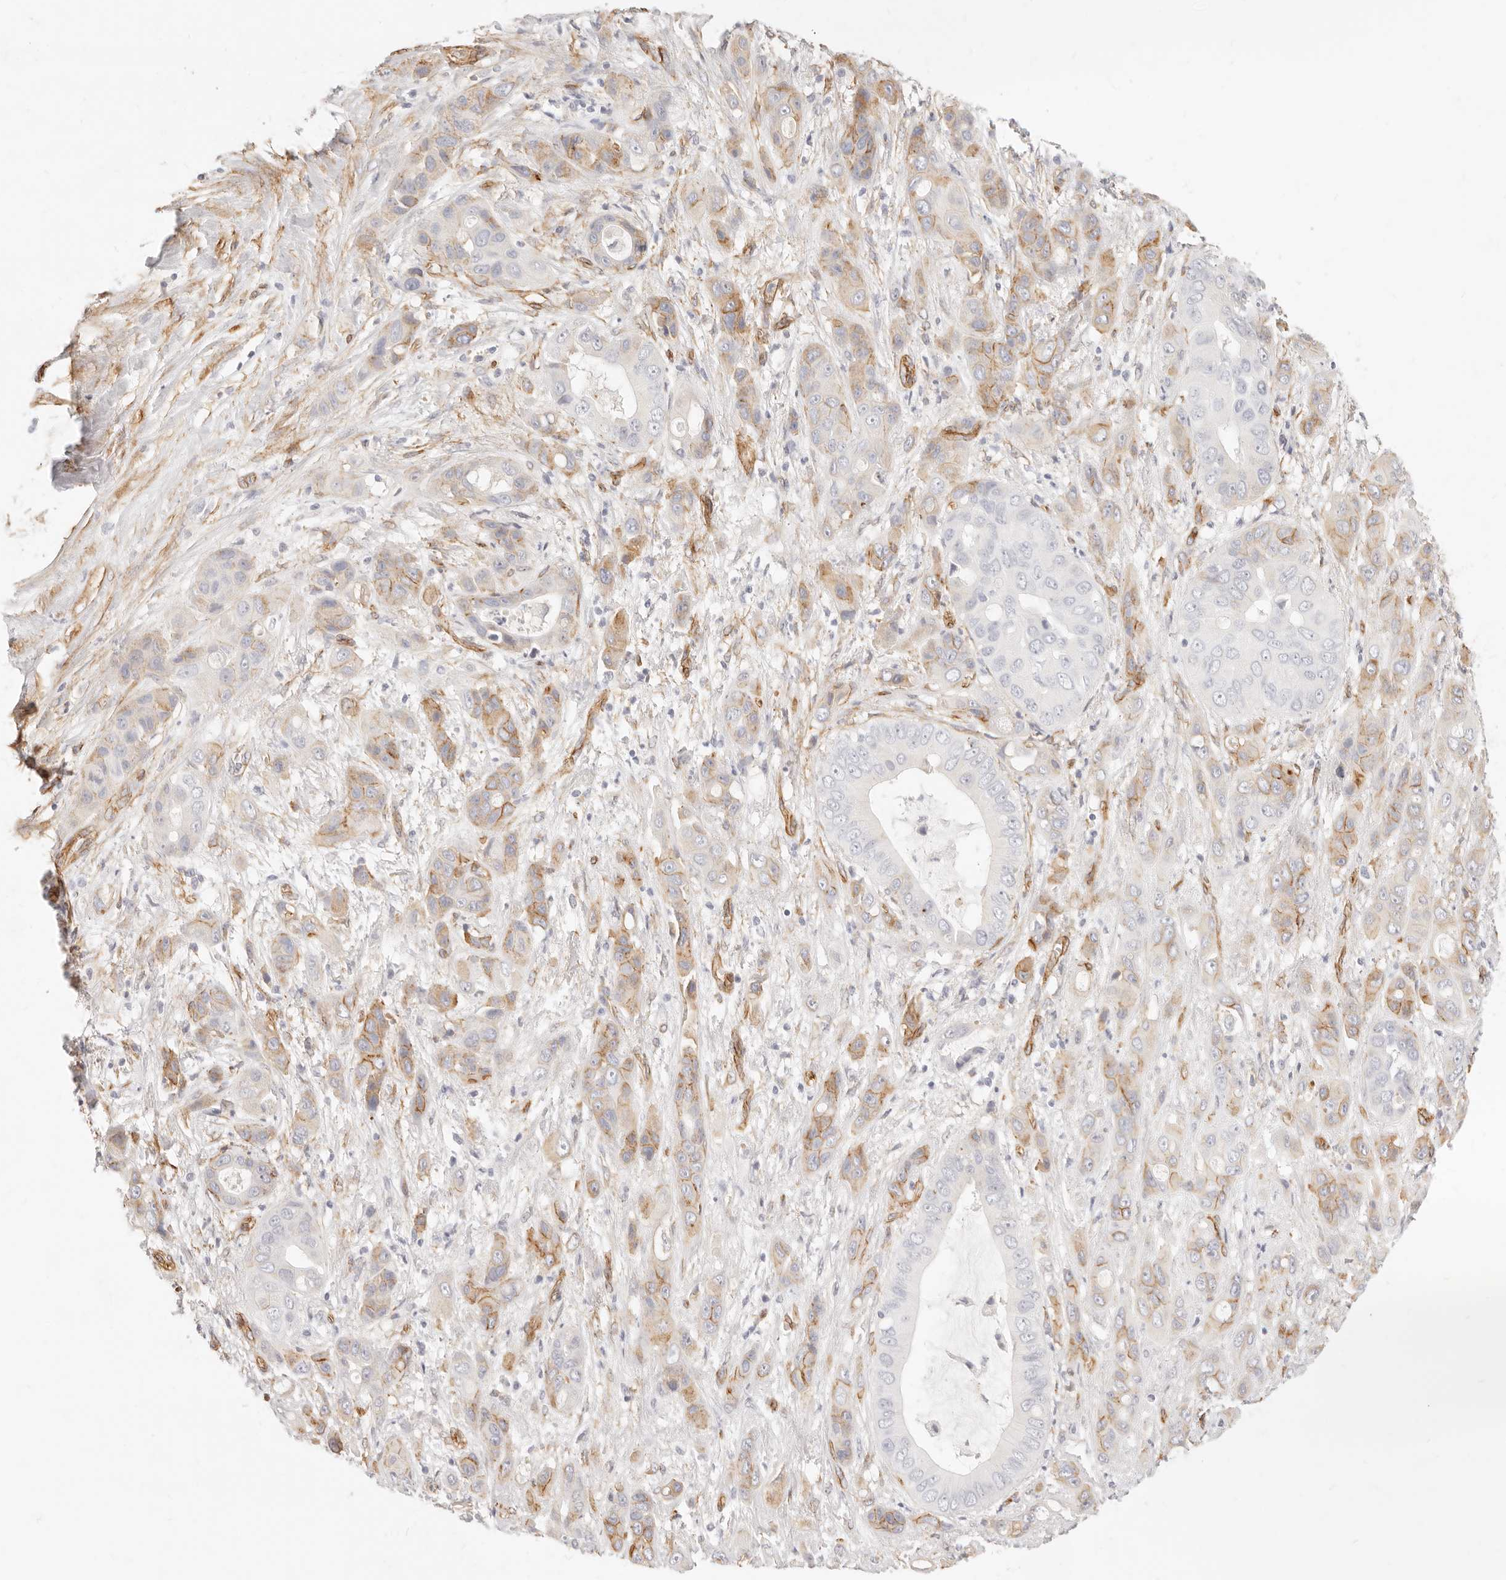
{"staining": {"intensity": "moderate", "quantity": "<25%", "location": "cytoplasmic/membranous"}, "tissue": "liver cancer", "cell_type": "Tumor cells", "image_type": "cancer", "snomed": [{"axis": "morphology", "description": "Cholangiocarcinoma"}, {"axis": "topography", "description": "Liver"}], "caption": "Immunohistochemical staining of human liver cancer demonstrates low levels of moderate cytoplasmic/membranous protein staining in approximately <25% of tumor cells.", "gene": "NUS1", "patient": {"sex": "female", "age": 52}}